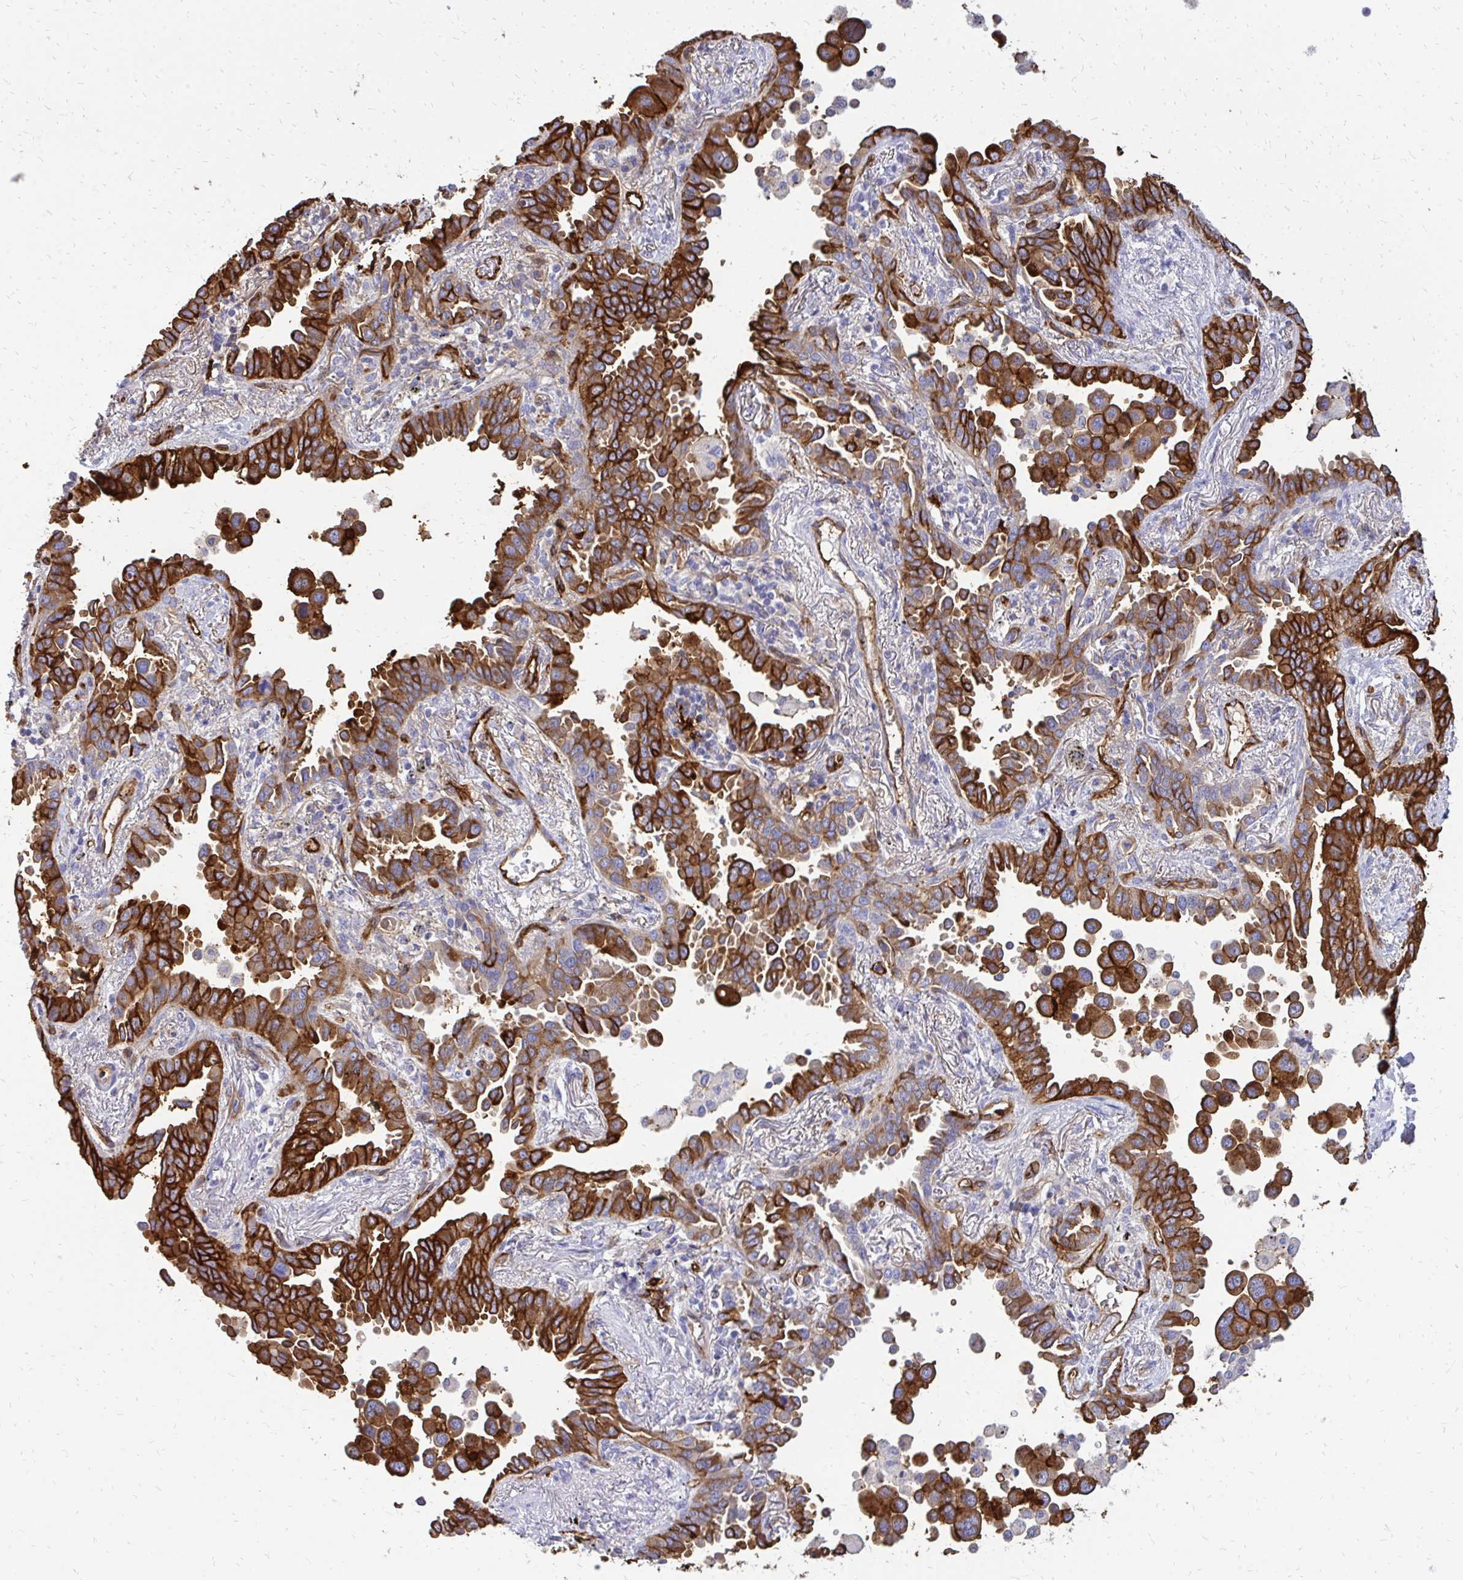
{"staining": {"intensity": "strong", "quantity": ">75%", "location": "cytoplasmic/membranous"}, "tissue": "lung cancer", "cell_type": "Tumor cells", "image_type": "cancer", "snomed": [{"axis": "morphology", "description": "Adenocarcinoma, NOS"}, {"axis": "topography", "description": "Lung"}], "caption": "This photomicrograph shows immunohistochemistry staining of adenocarcinoma (lung), with high strong cytoplasmic/membranous positivity in about >75% of tumor cells.", "gene": "MARCKSL1", "patient": {"sex": "male", "age": 67}}